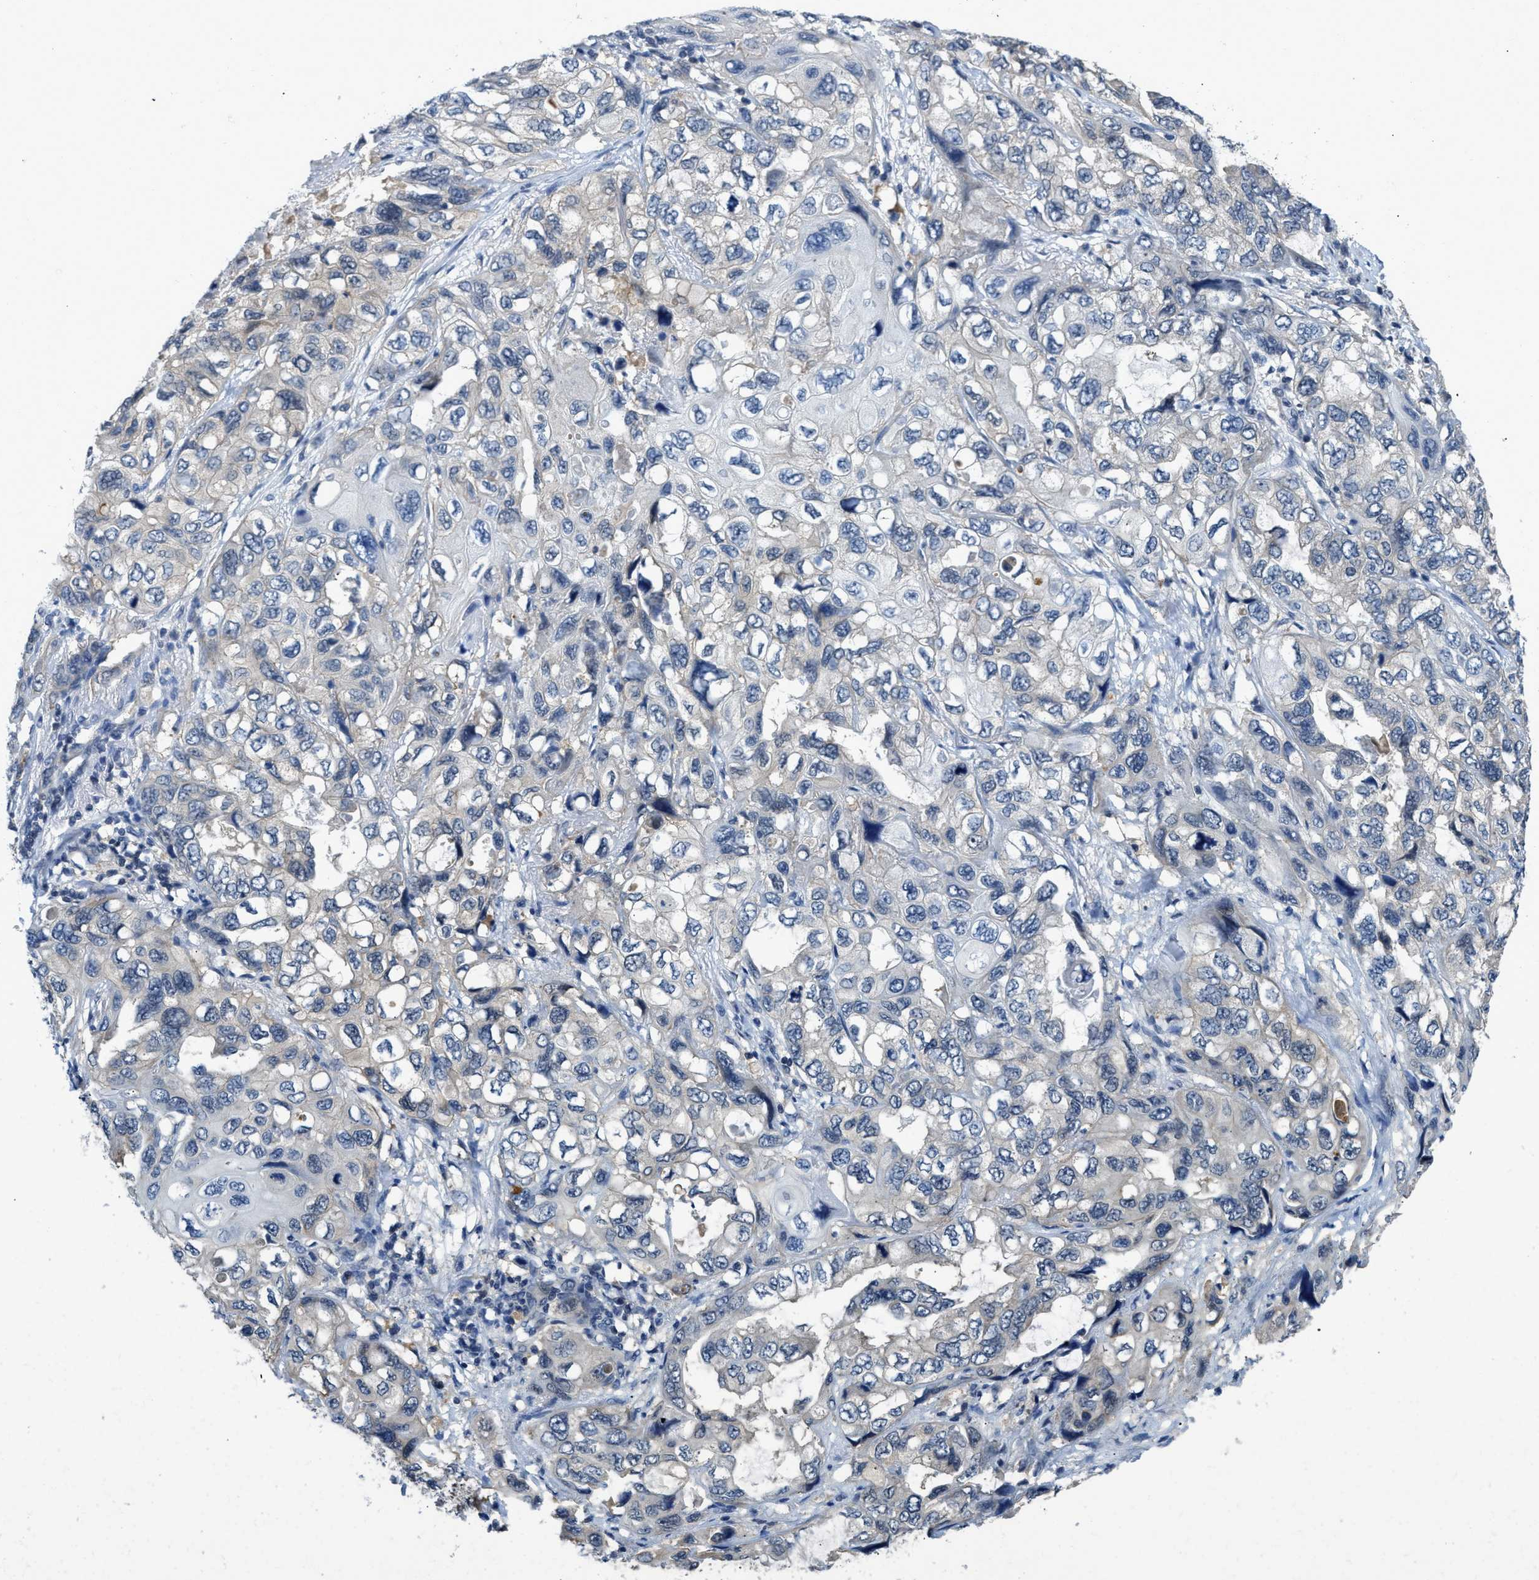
{"staining": {"intensity": "weak", "quantity": "25%-75%", "location": "cytoplasmic/membranous"}, "tissue": "lung cancer", "cell_type": "Tumor cells", "image_type": "cancer", "snomed": [{"axis": "morphology", "description": "Squamous cell carcinoma, NOS"}, {"axis": "topography", "description": "Lung"}], "caption": "This is an image of immunohistochemistry staining of lung cancer (squamous cell carcinoma), which shows weak staining in the cytoplasmic/membranous of tumor cells.", "gene": "TES", "patient": {"sex": "female", "age": 73}}